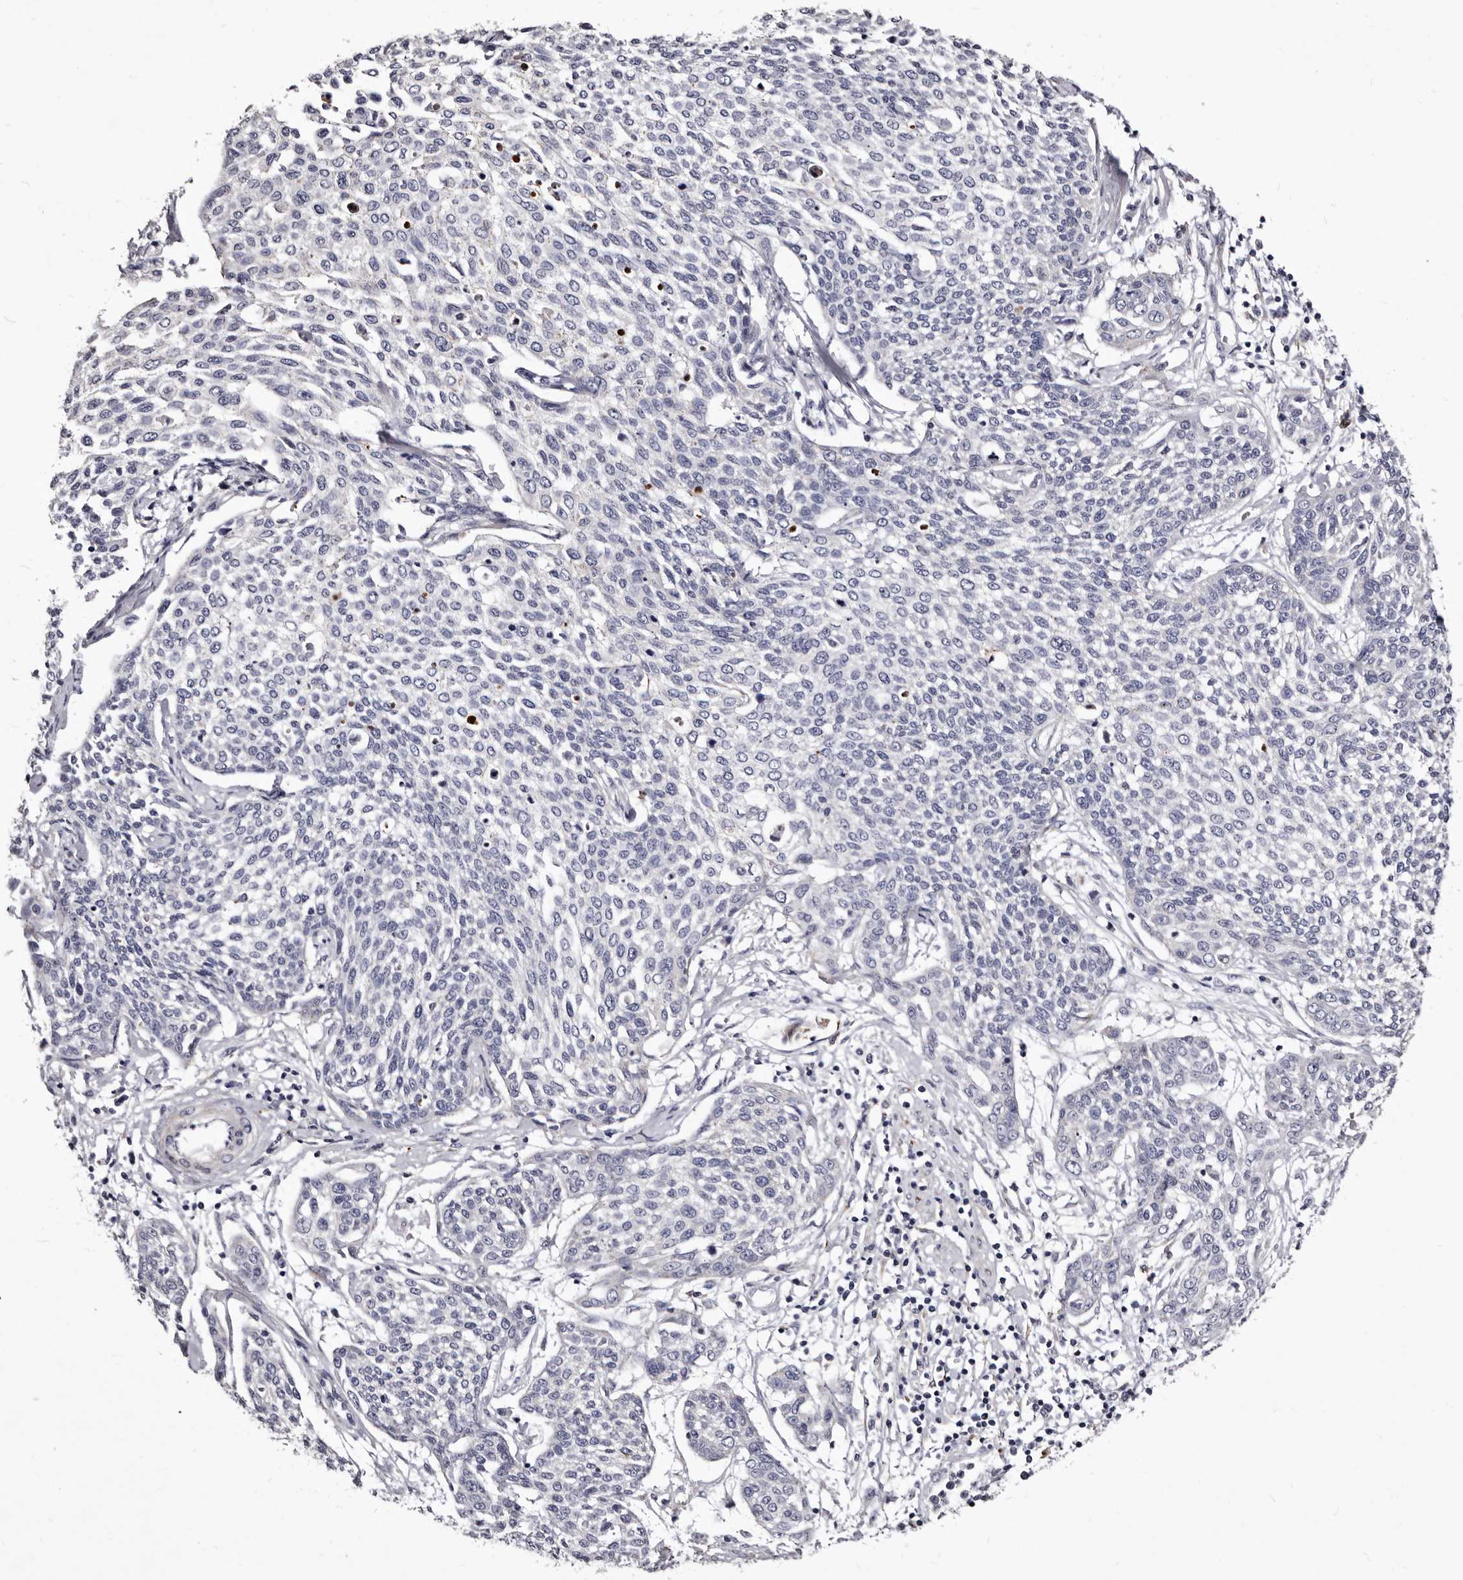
{"staining": {"intensity": "negative", "quantity": "none", "location": "none"}, "tissue": "cervical cancer", "cell_type": "Tumor cells", "image_type": "cancer", "snomed": [{"axis": "morphology", "description": "Squamous cell carcinoma, NOS"}, {"axis": "topography", "description": "Cervix"}], "caption": "Immunohistochemistry micrograph of neoplastic tissue: squamous cell carcinoma (cervical) stained with DAB (3,3'-diaminobenzidine) exhibits no significant protein expression in tumor cells.", "gene": "AUNIP", "patient": {"sex": "female", "age": 34}}